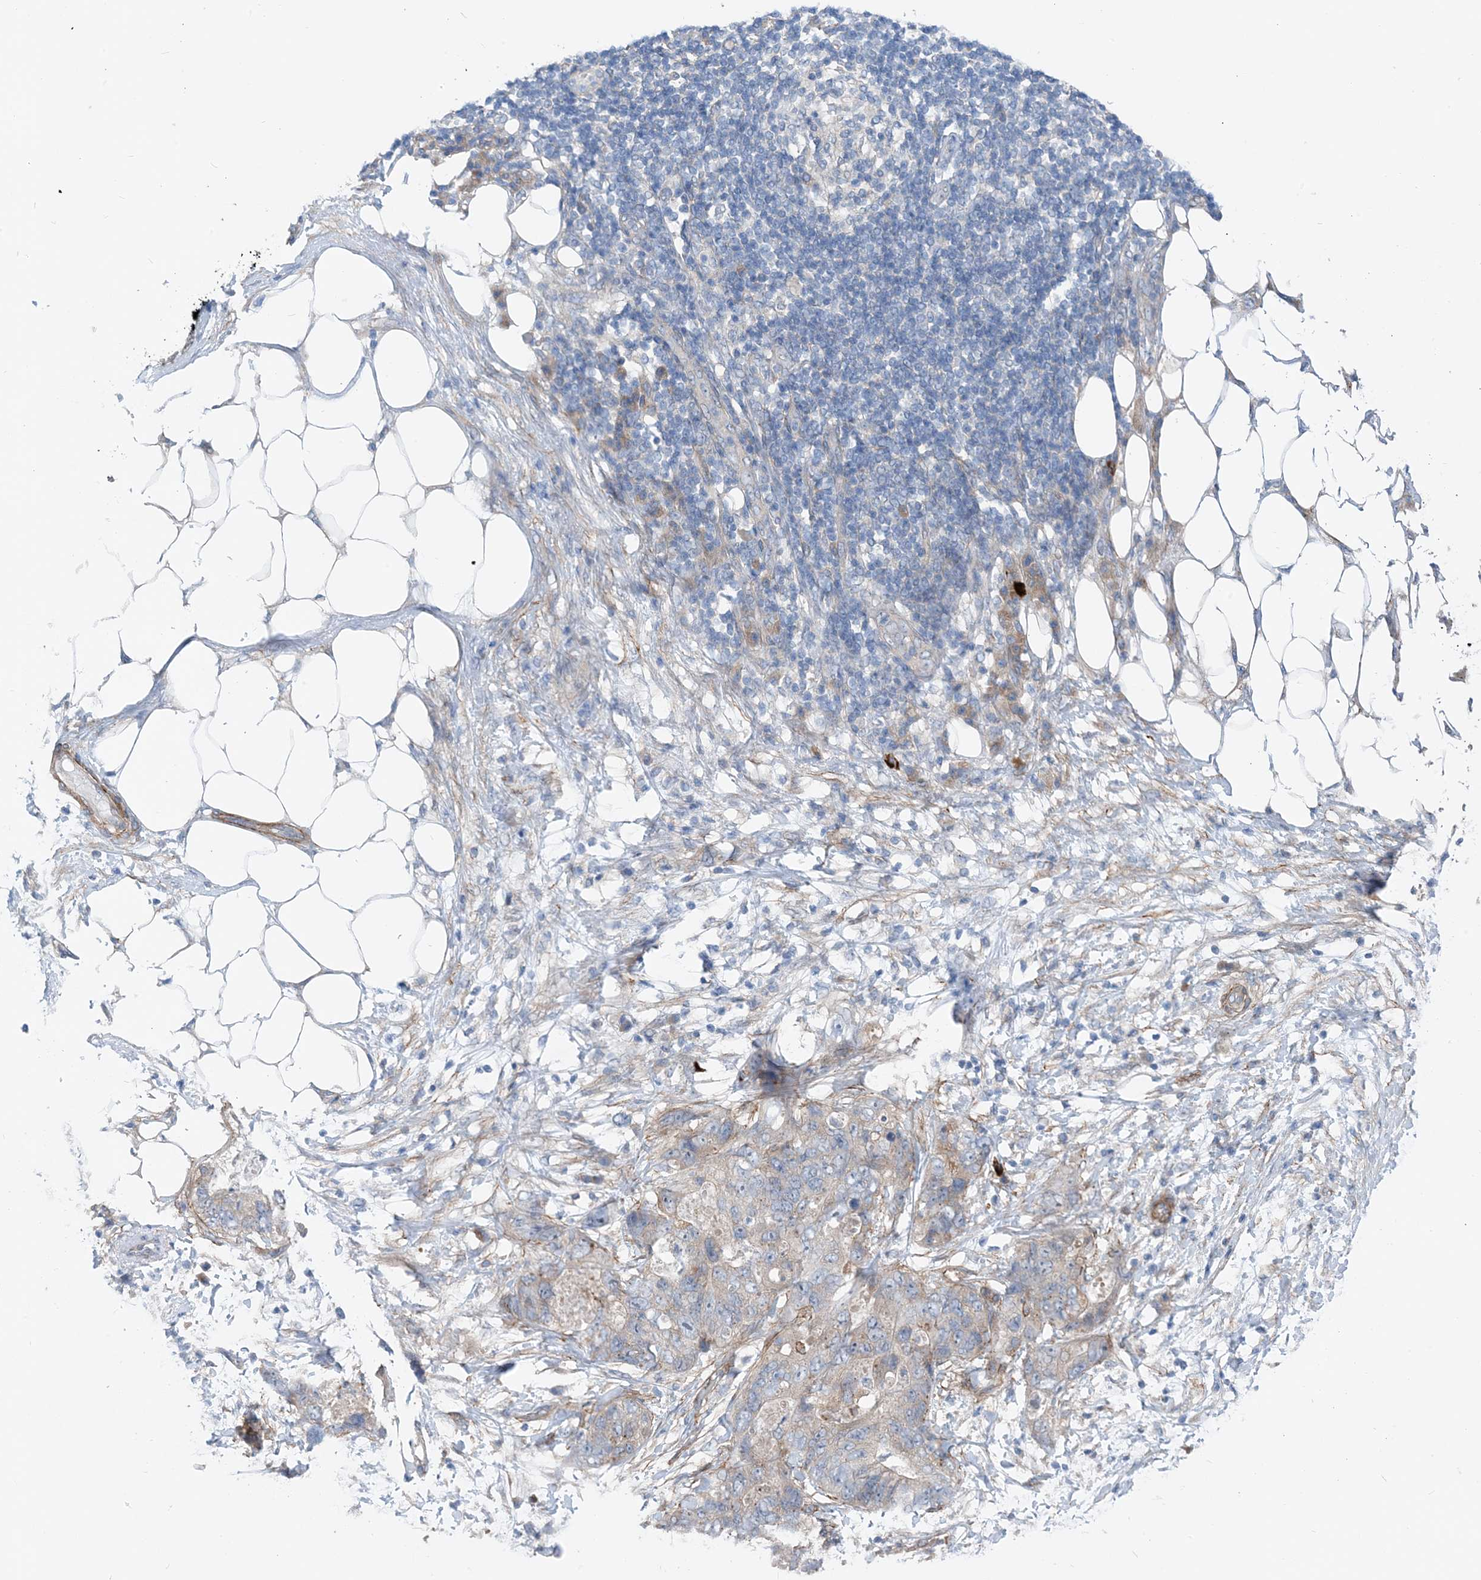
{"staining": {"intensity": "weak", "quantity": "<25%", "location": "cytoplasmic/membranous"}, "tissue": "stomach cancer", "cell_type": "Tumor cells", "image_type": "cancer", "snomed": [{"axis": "morphology", "description": "Adenocarcinoma, NOS"}, {"axis": "topography", "description": "Stomach"}], "caption": "Immunohistochemical staining of stomach adenocarcinoma demonstrates no significant staining in tumor cells.", "gene": "PLEKHA3", "patient": {"sex": "female", "age": 89}}